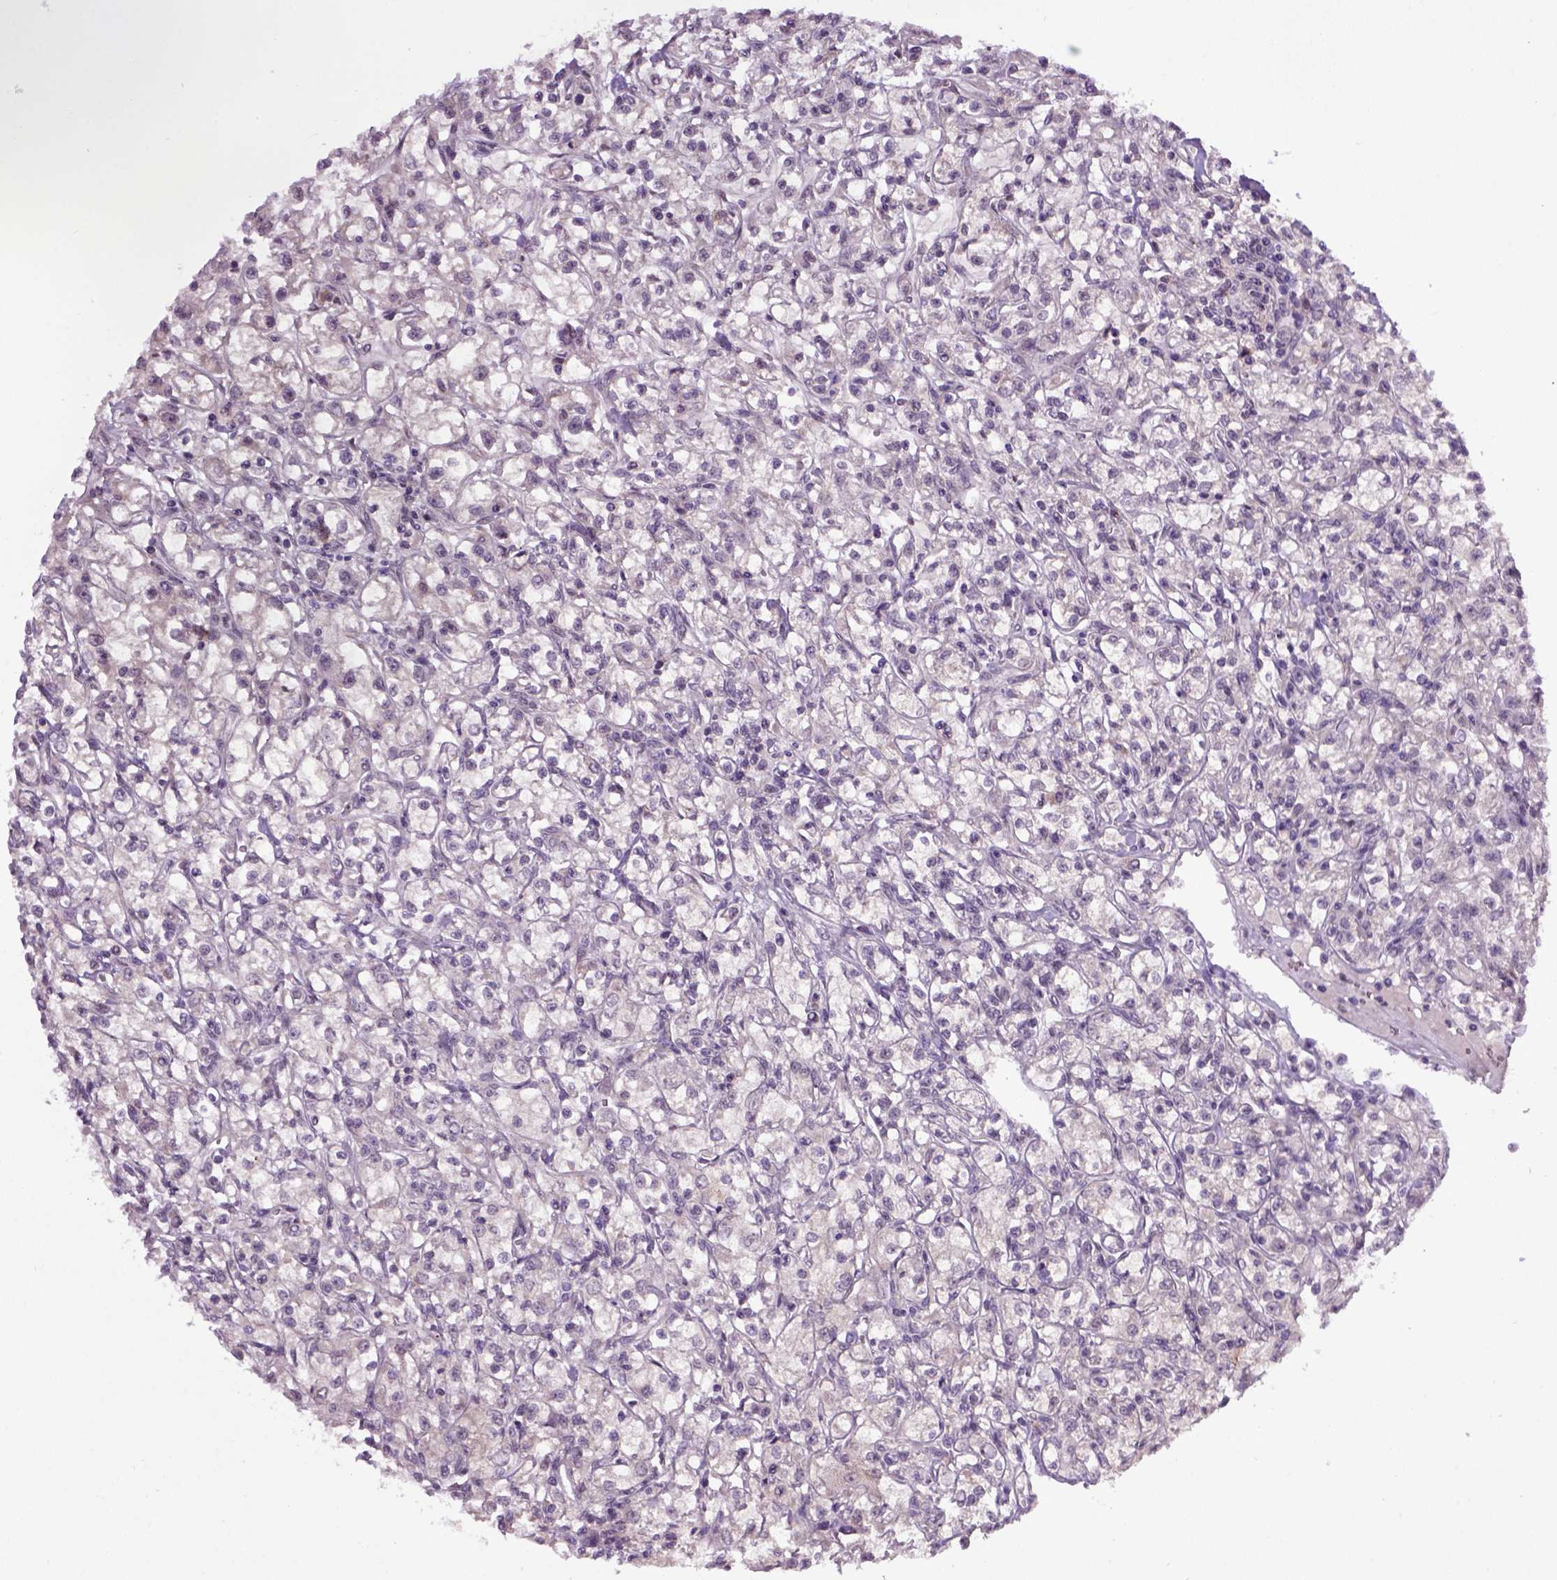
{"staining": {"intensity": "negative", "quantity": "none", "location": "none"}, "tissue": "renal cancer", "cell_type": "Tumor cells", "image_type": "cancer", "snomed": [{"axis": "morphology", "description": "Adenocarcinoma, NOS"}, {"axis": "topography", "description": "Kidney"}], "caption": "Tumor cells show no significant positivity in renal adenocarcinoma.", "gene": "RAB43", "patient": {"sex": "female", "age": 59}}